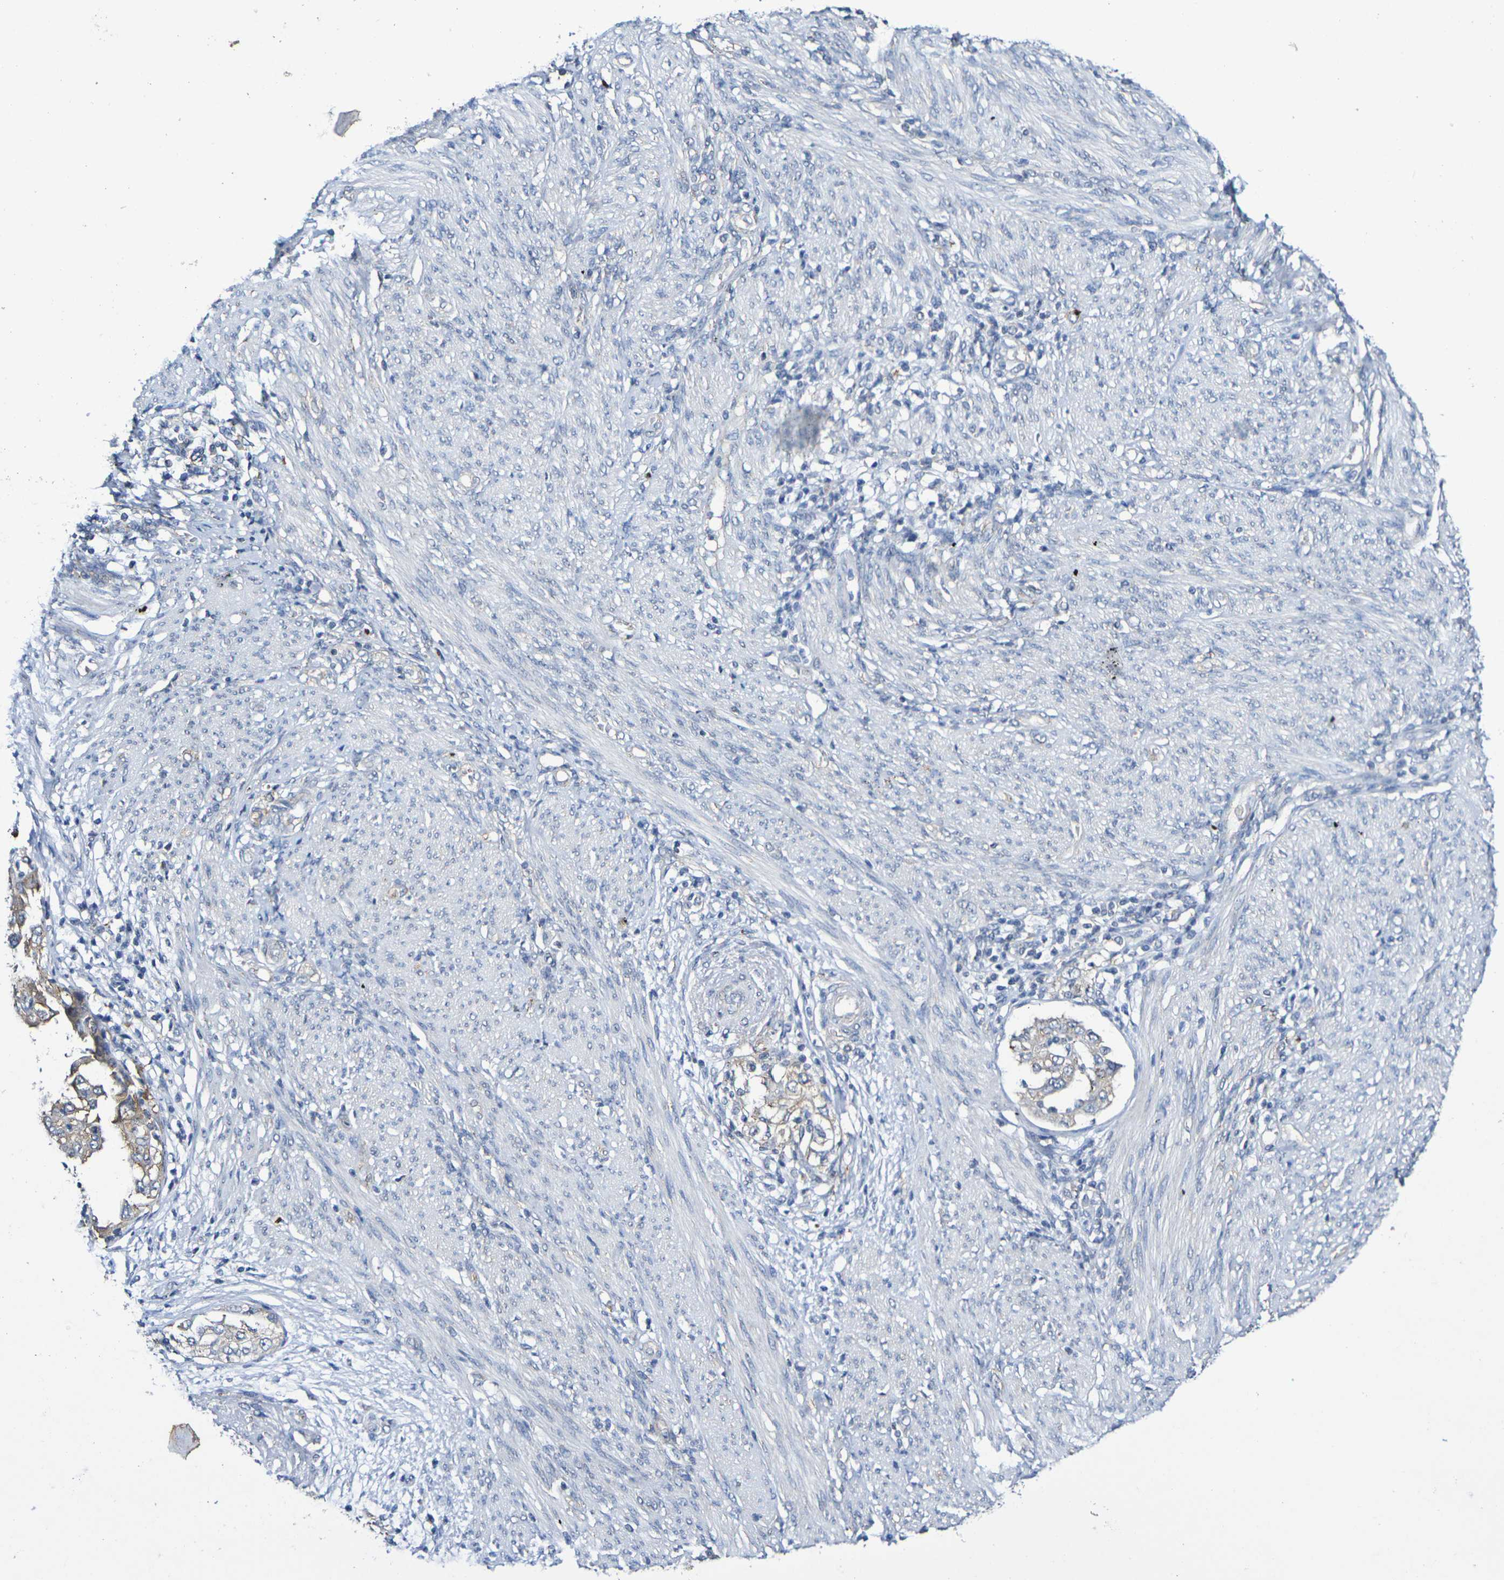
{"staining": {"intensity": "weak", "quantity": ">75%", "location": "cytoplasmic/membranous"}, "tissue": "endometrial cancer", "cell_type": "Tumor cells", "image_type": "cancer", "snomed": [{"axis": "morphology", "description": "Adenocarcinoma, NOS"}, {"axis": "topography", "description": "Endometrium"}], "caption": "Immunohistochemistry (IHC) (DAB (3,3'-diaminobenzidine)) staining of human endometrial cancer reveals weak cytoplasmic/membranous protein positivity in about >75% of tumor cells. (brown staining indicates protein expression, while blue staining denotes nuclei).", "gene": "CHRNB1", "patient": {"sex": "female", "age": 85}}